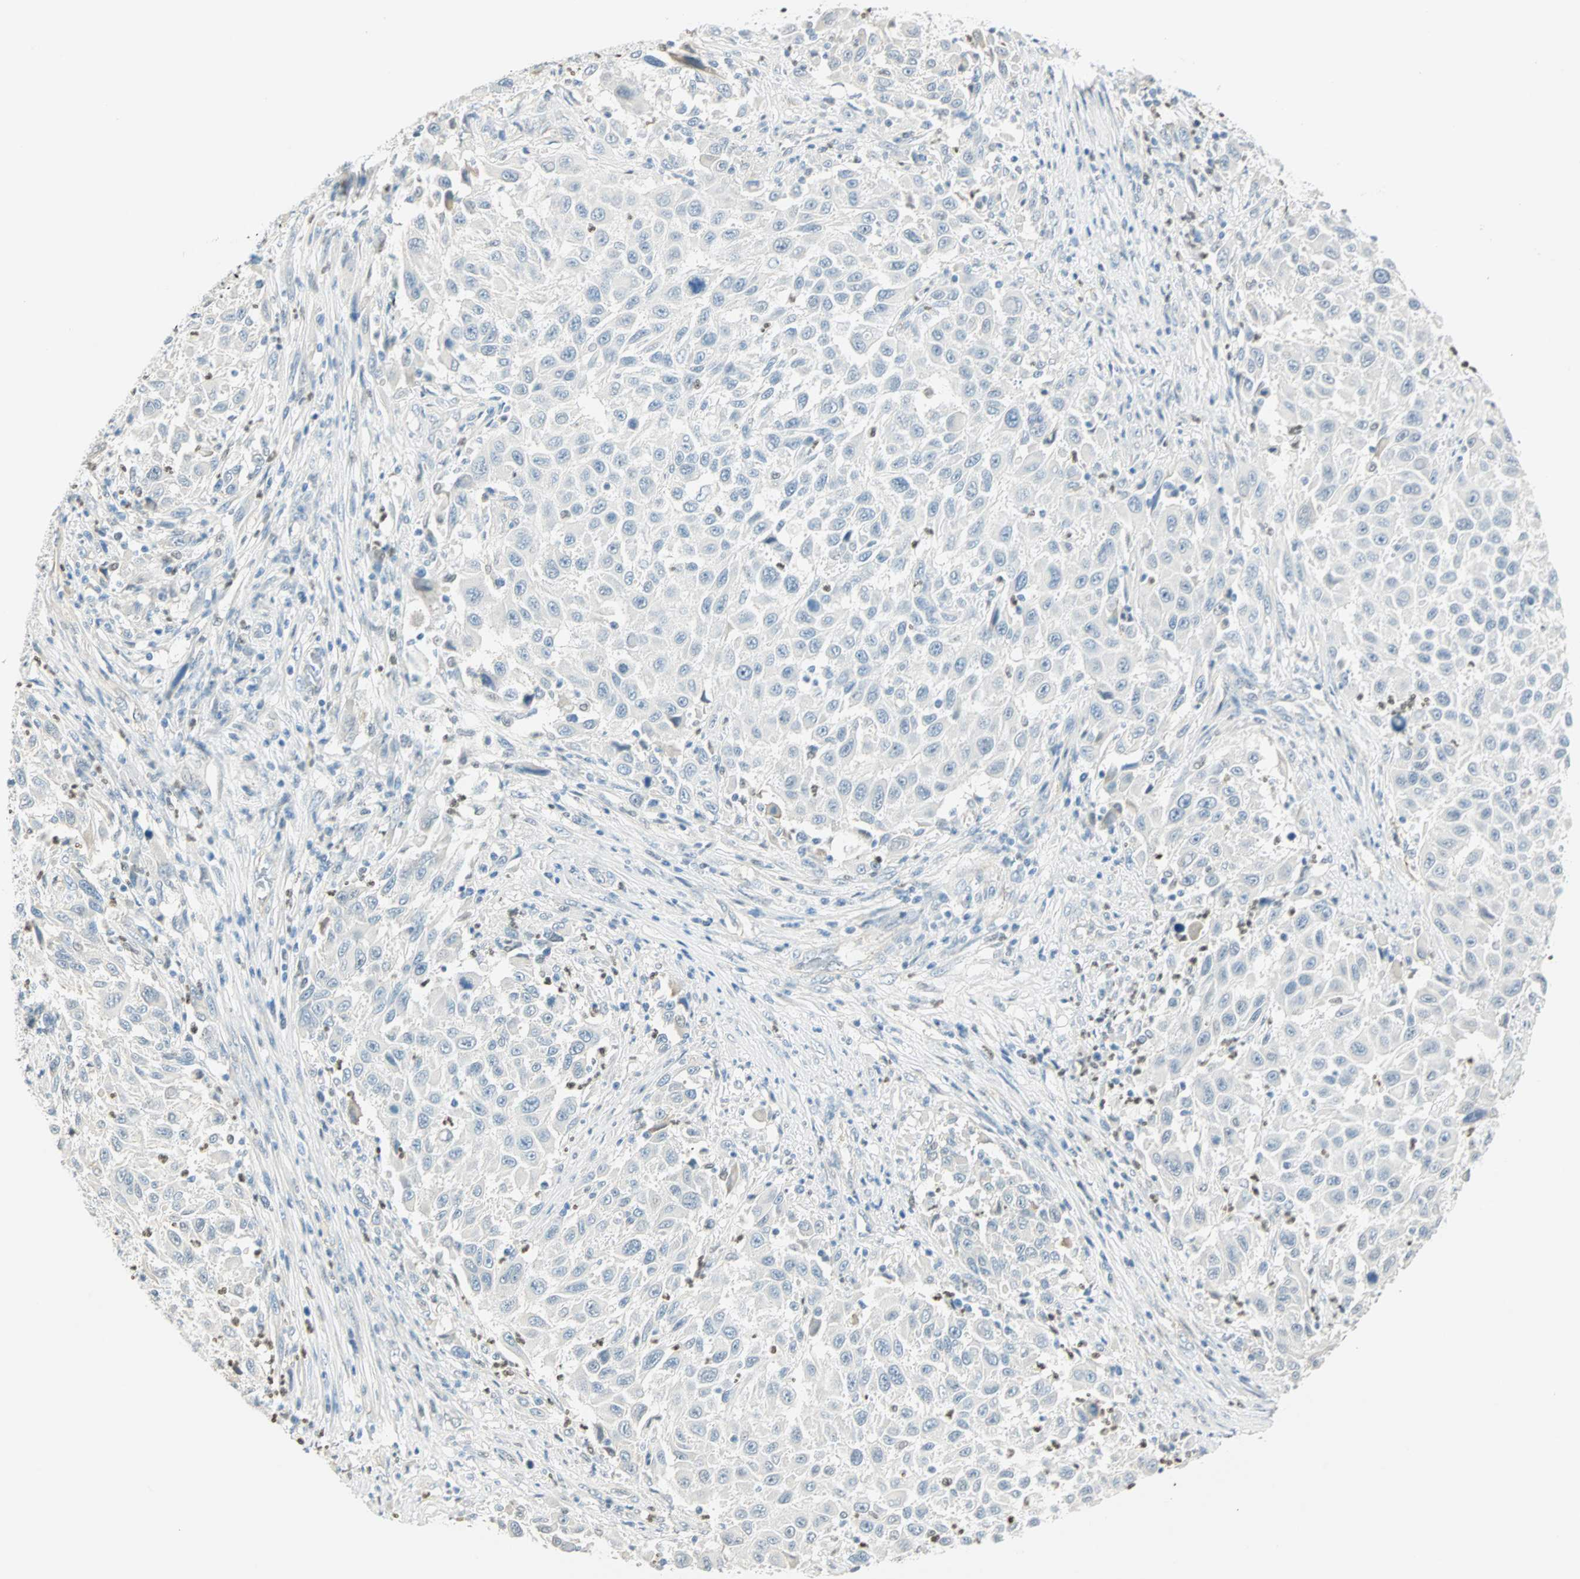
{"staining": {"intensity": "negative", "quantity": "none", "location": "none"}, "tissue": "melanoma", "cell_type": "Tumor cells", "image_type": "cancer", "snomed": [{"axis": "morphology", "description": "Malignant melanoma, Metastatic site"}, {"axis": "topography", "description": "Lymph node"}], "caption": "Tumor cells show no significant protein staining in malignant melanoma (metastatic site).", "gene": "MLLT10", "patient": {"sex": "male", "age": 61}}